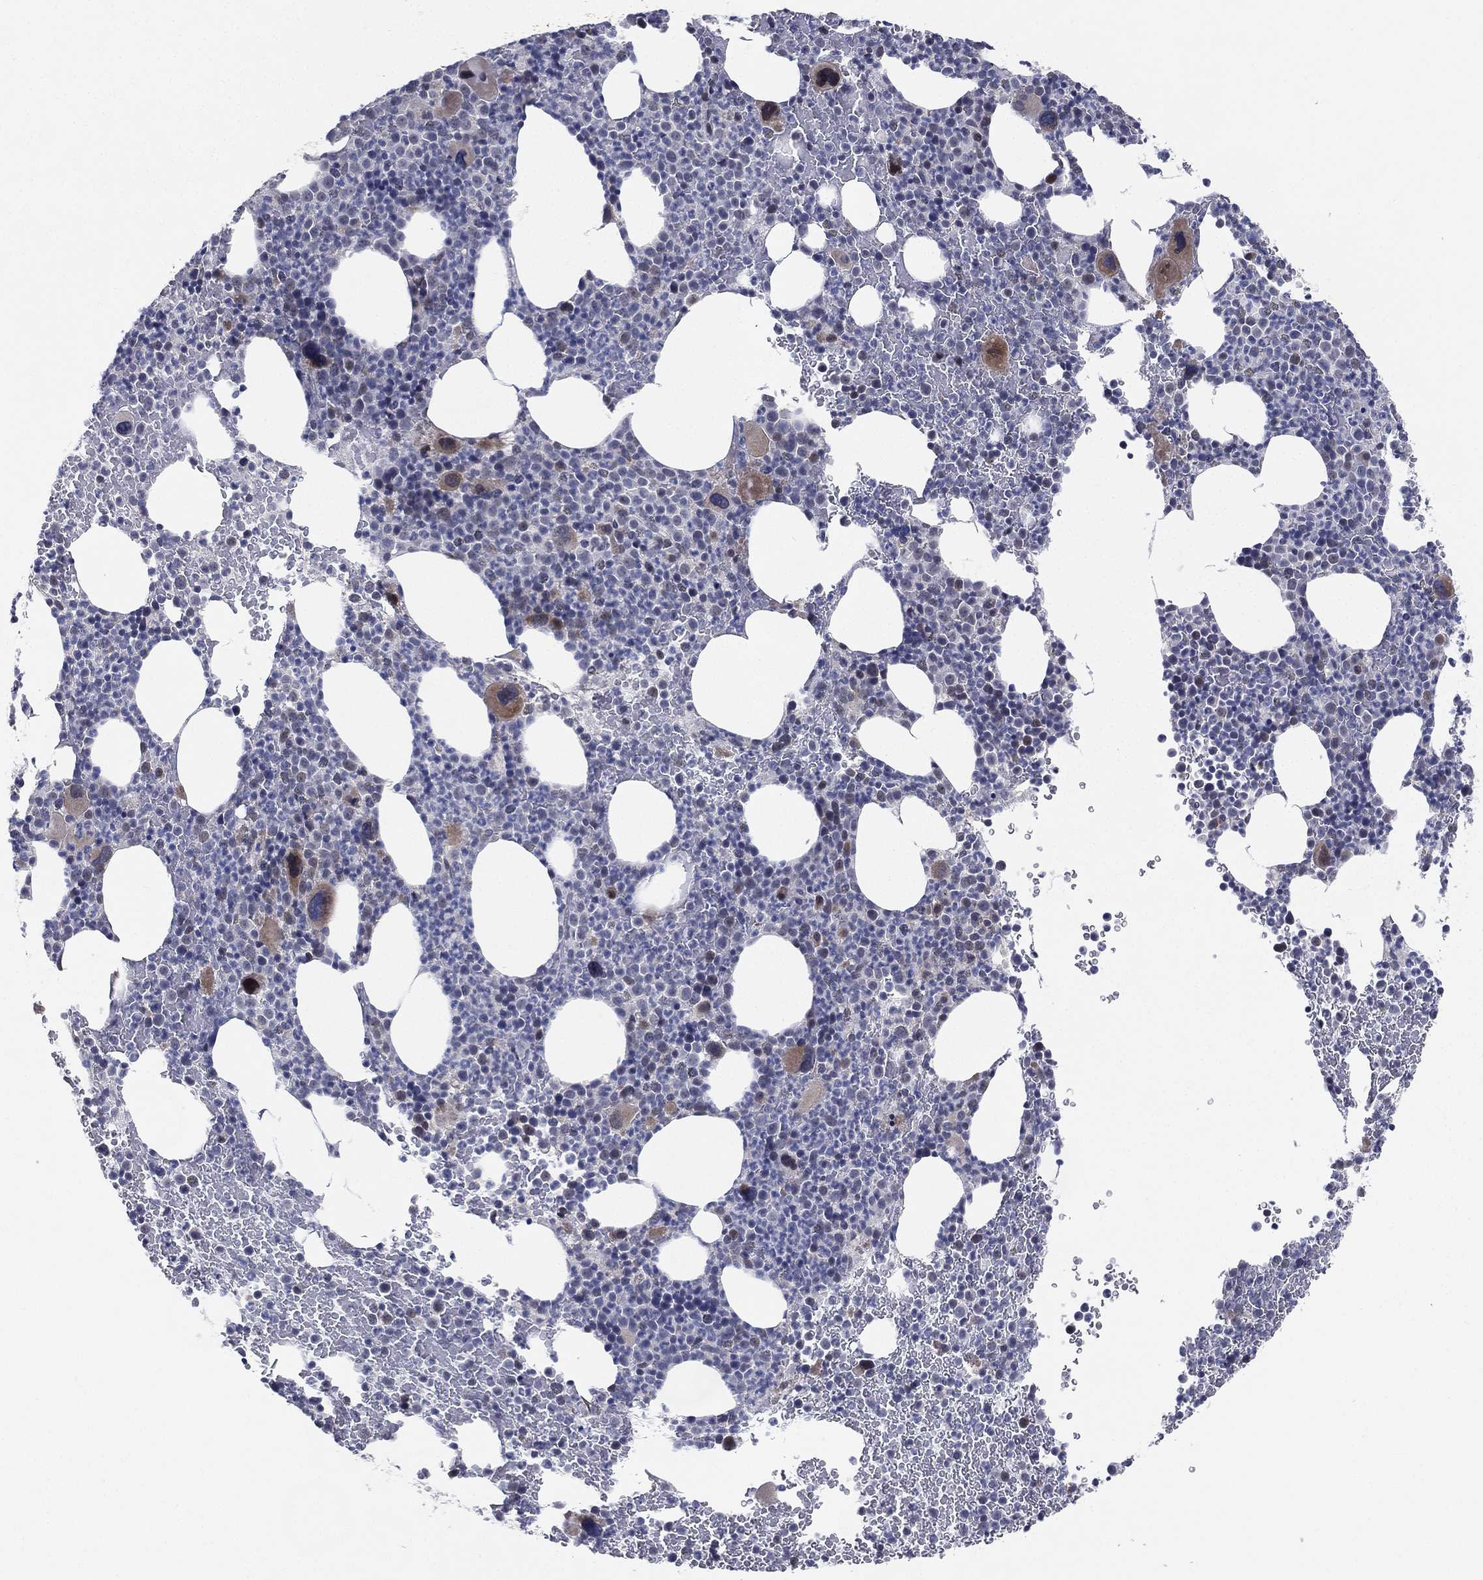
{"staining": {"intensity": "moderate", "quantity": "<25%", "location": "cytoplasmic/membranous"}, "tissue": "bone marrow", "cell_type": "Hematopoietic cells", "image_type": "normal", "snomed": [{"axis": "morphology", "description": "Normal tissue, NOS"}, {"axis": "topography", "description": "Bone marrow"}], "caption": "This is a photomicrograph of immunohistochemistry (IHC) staining of unremarkable bone marrow, which shows moderate expression in the cytoplasmic/membranous of hematopoietic cells.", "gene": "KAT14", "patient": {"sex": "male", "age": 83}}